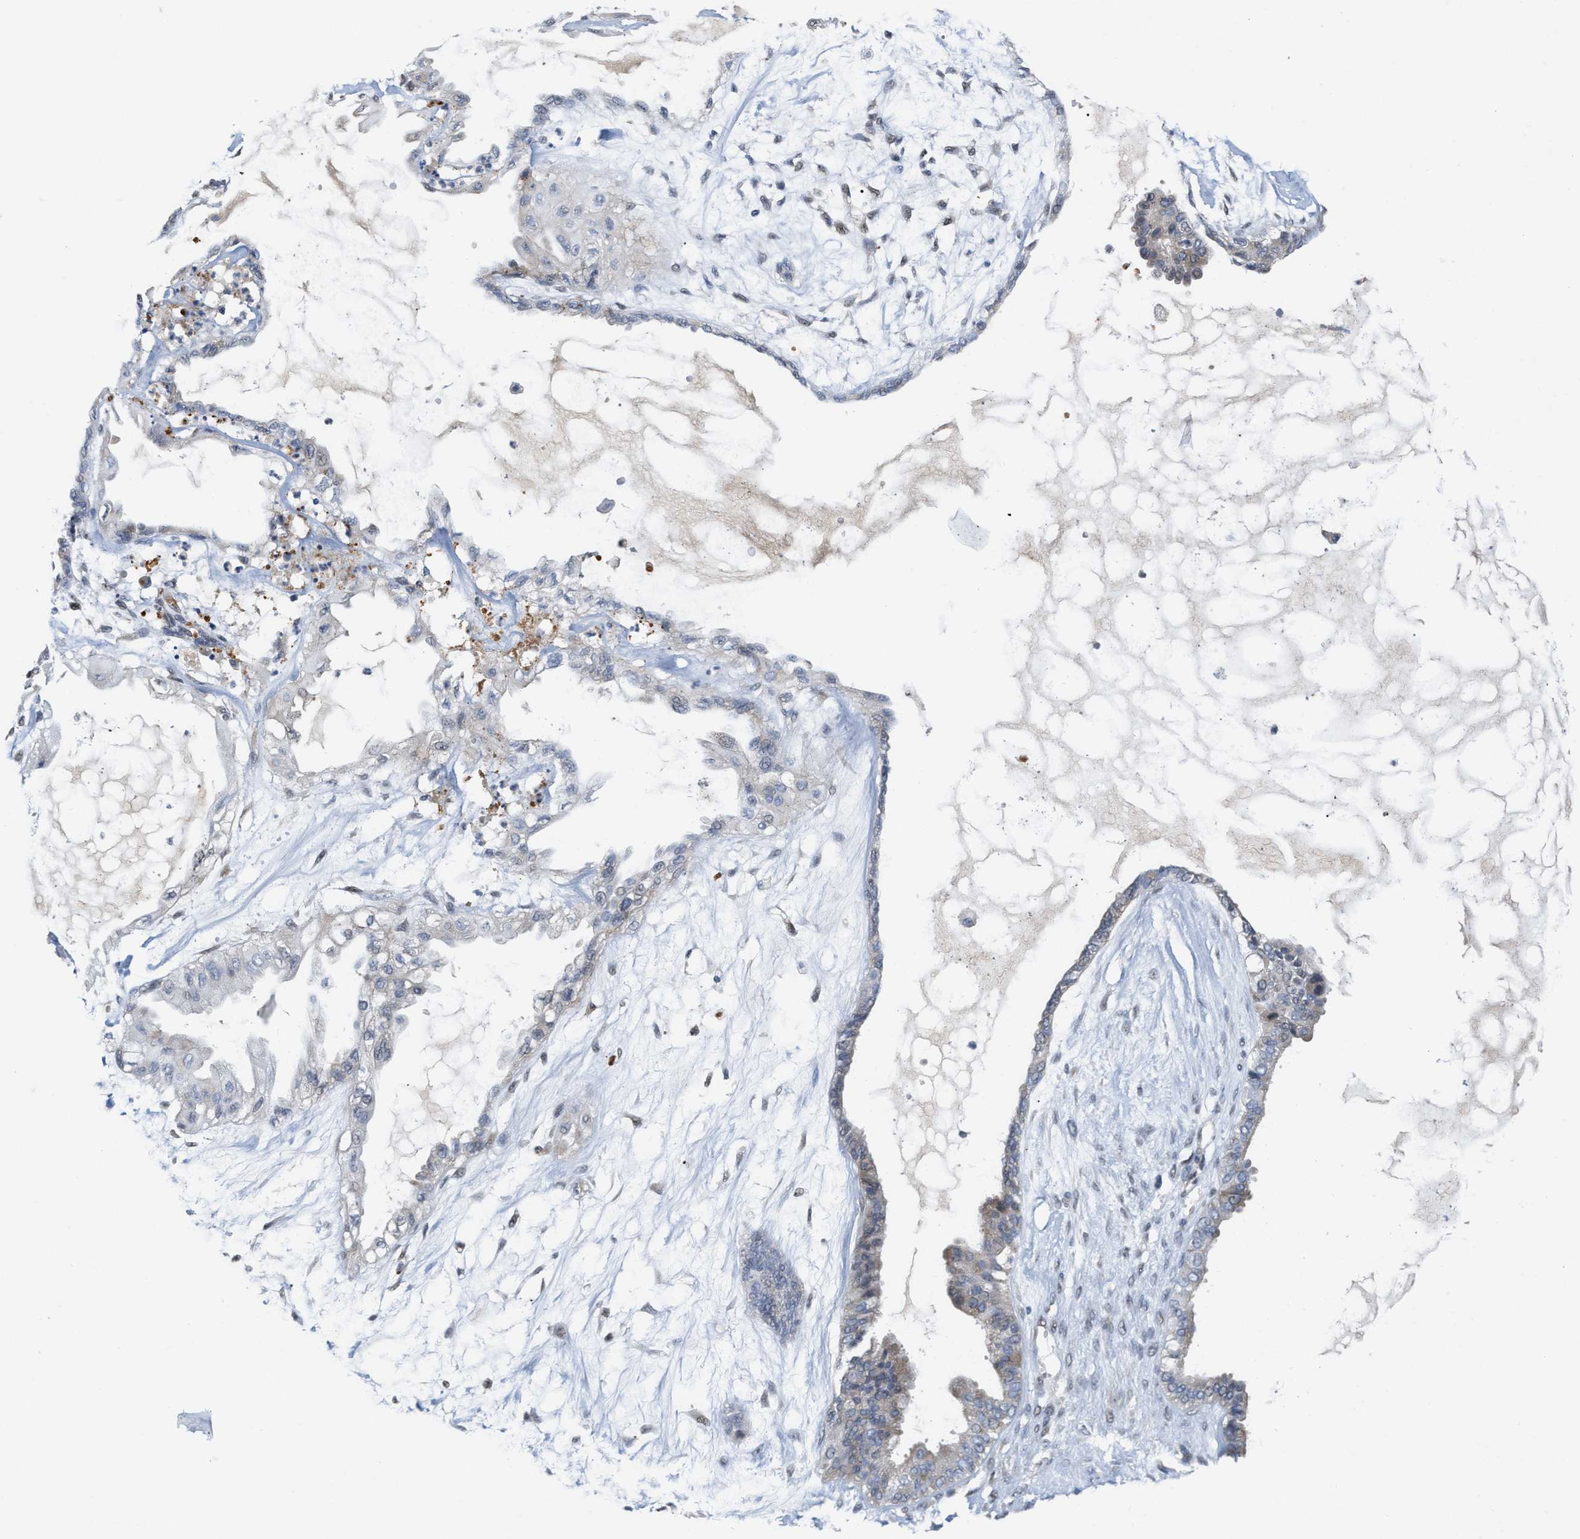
{"staining": {"intensity": "weak", "quantity": "<25%", "location": "cytoplasmic/membranous"}, "tissue": "ovarian cancer", "cell_type": "Tumor cells", "image_type": "cancer", "snomed": [{"axis": "morphology", "description": "Carcinoma, NOS"}, {"axis": "morphology", "description": "Carcinoma, endometroid"}, {"axis": "topography", "description": "Ovary"}], "caption": "This is an immunohistochemistry image of human ovarian endometroid carcinoma. There is no expression in tumor cells.", "gene": "TCF4", "patient": {"sex": "female", "age": 50}}